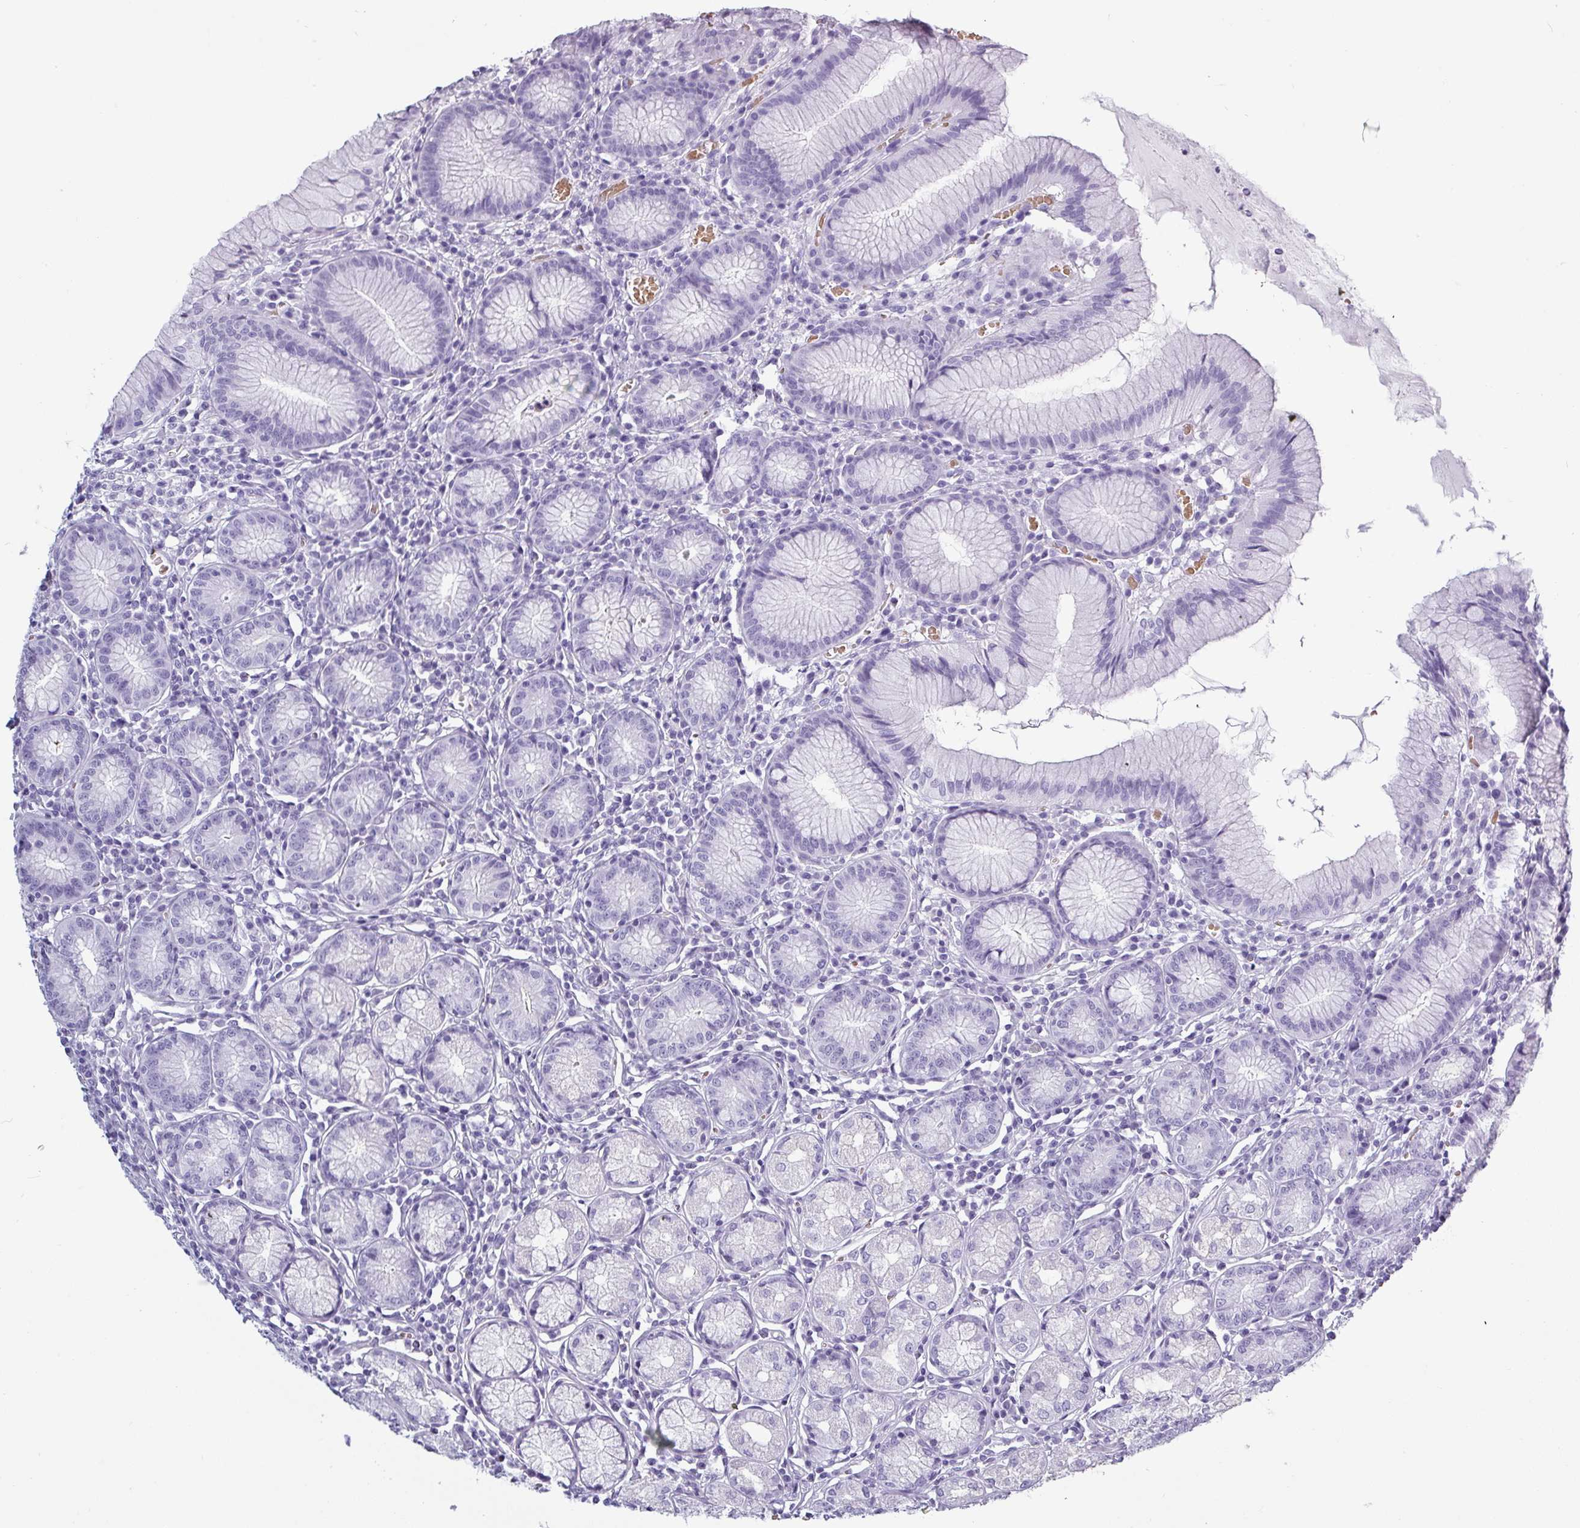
{"staining": {"intensity": "negative", "quantity": "none", "location": "none"}, "tissue": "stomach", "cell_type": "Glandular cells", "image_type": "normal", "snomed": [{"axis": "morphology", "description": "Normal tissue, NOS"}, {"axis": "topography", "description": "Stomach"}], "caption": "Glandular cells are negative for protein expression in unremarkable human stomach. (Immunohistochemistry (ihc), brightfield microscopy, high magnification).", "gene": "CRYBB2", "patient": {"sex": "male", "age": 55}}